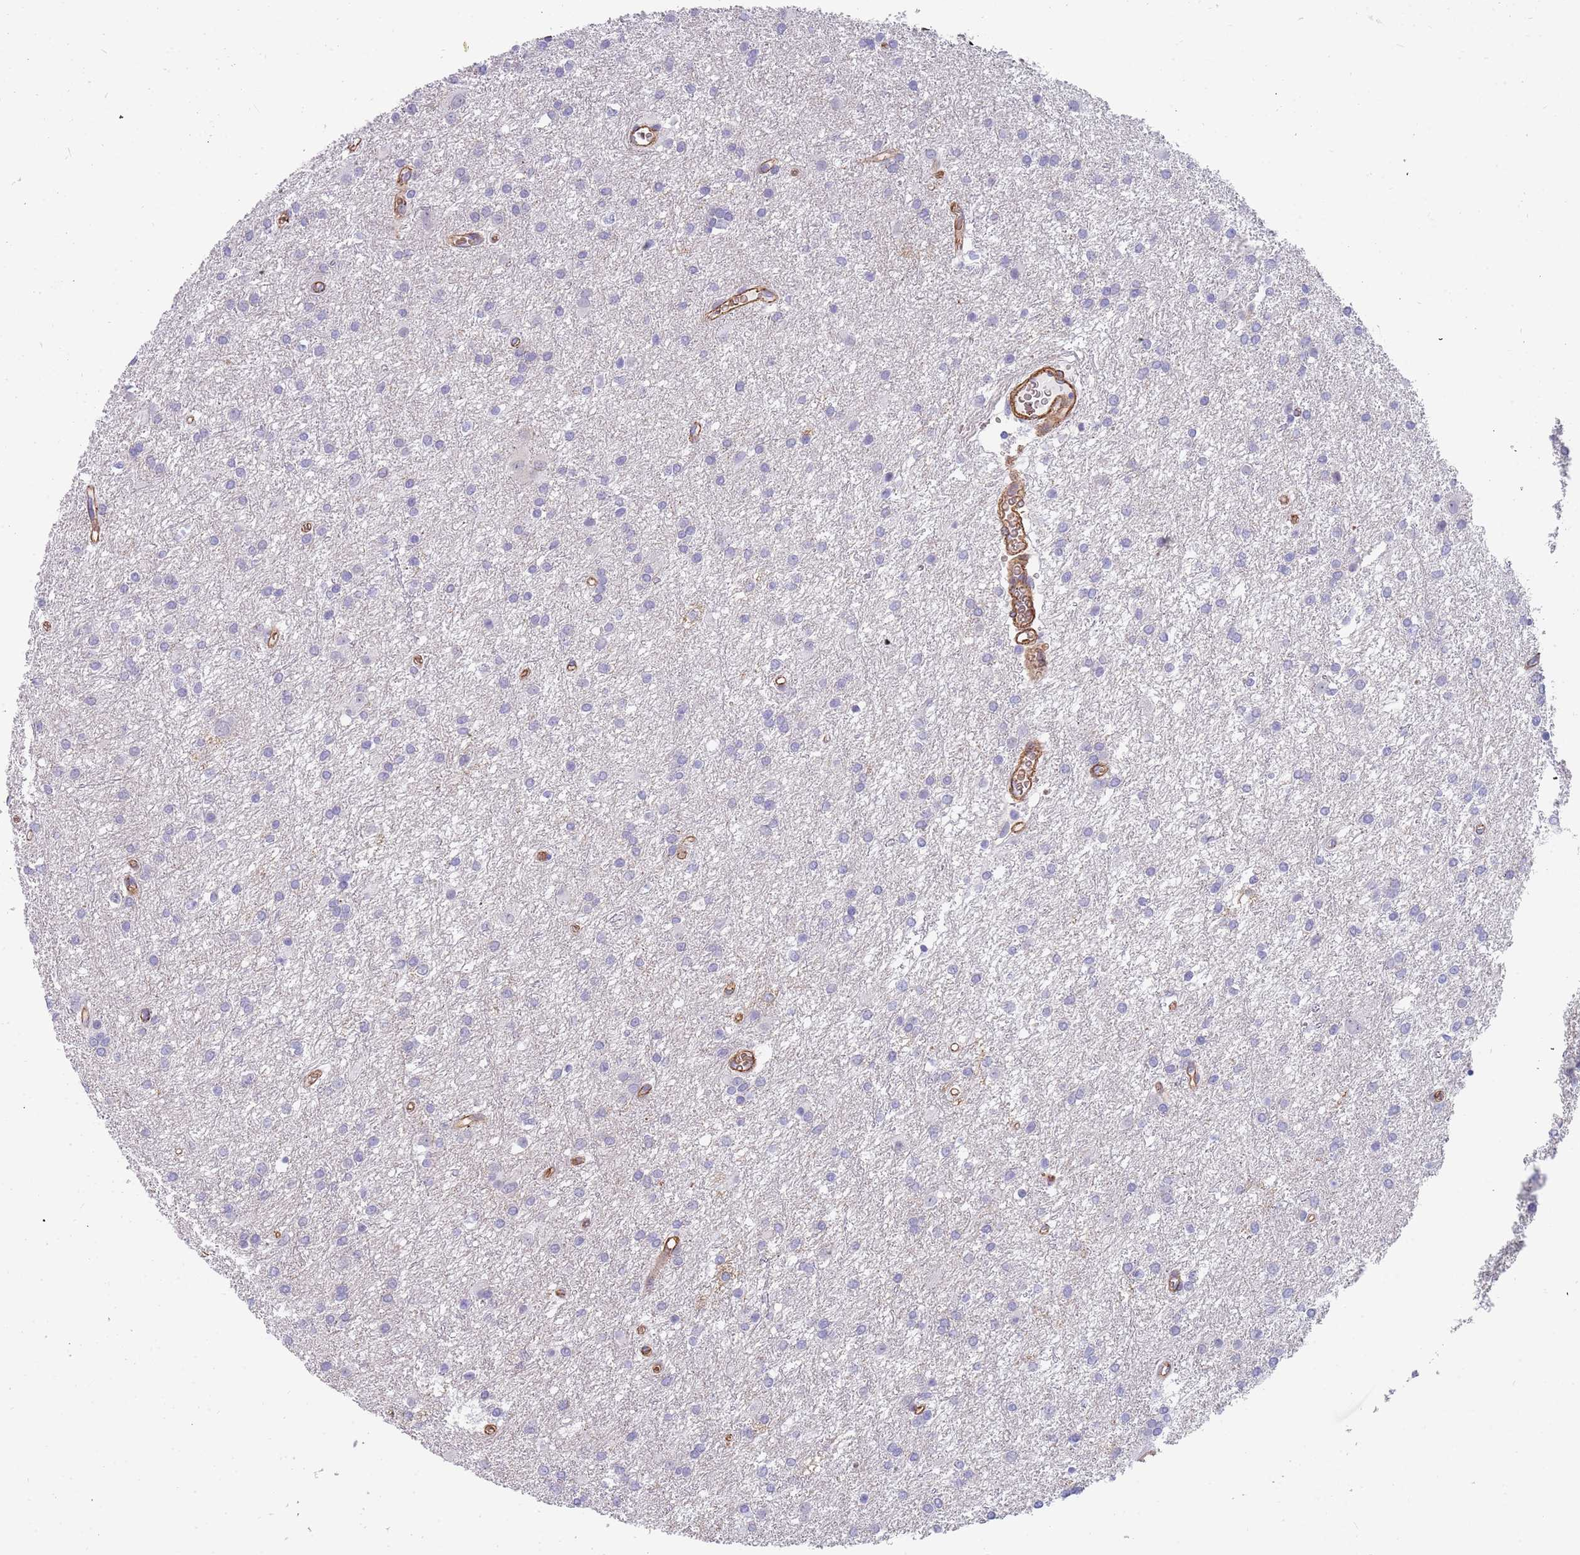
{"staining": {"intensity": "negative", "quantity": "none", "location": "none"}, "tissue": "glioma", "cell_type": "Tumor cells", "image_type": "cancer", "snomed": [{"axis": "morphology", "description": "Glioma, malignant, High grade"}, {"axis": "topography", "description": "Brain"}], "caption": "Immunohistochemical staining of glioma demonstrates no significant staining in tumor cells. (DAB (3,3'-diaminobenzidine) immunohistochemistry (IHC) with hematoxylin counter stain).", "gene": "GFRAL", "patient": {"sex": "female", "age": 50}}